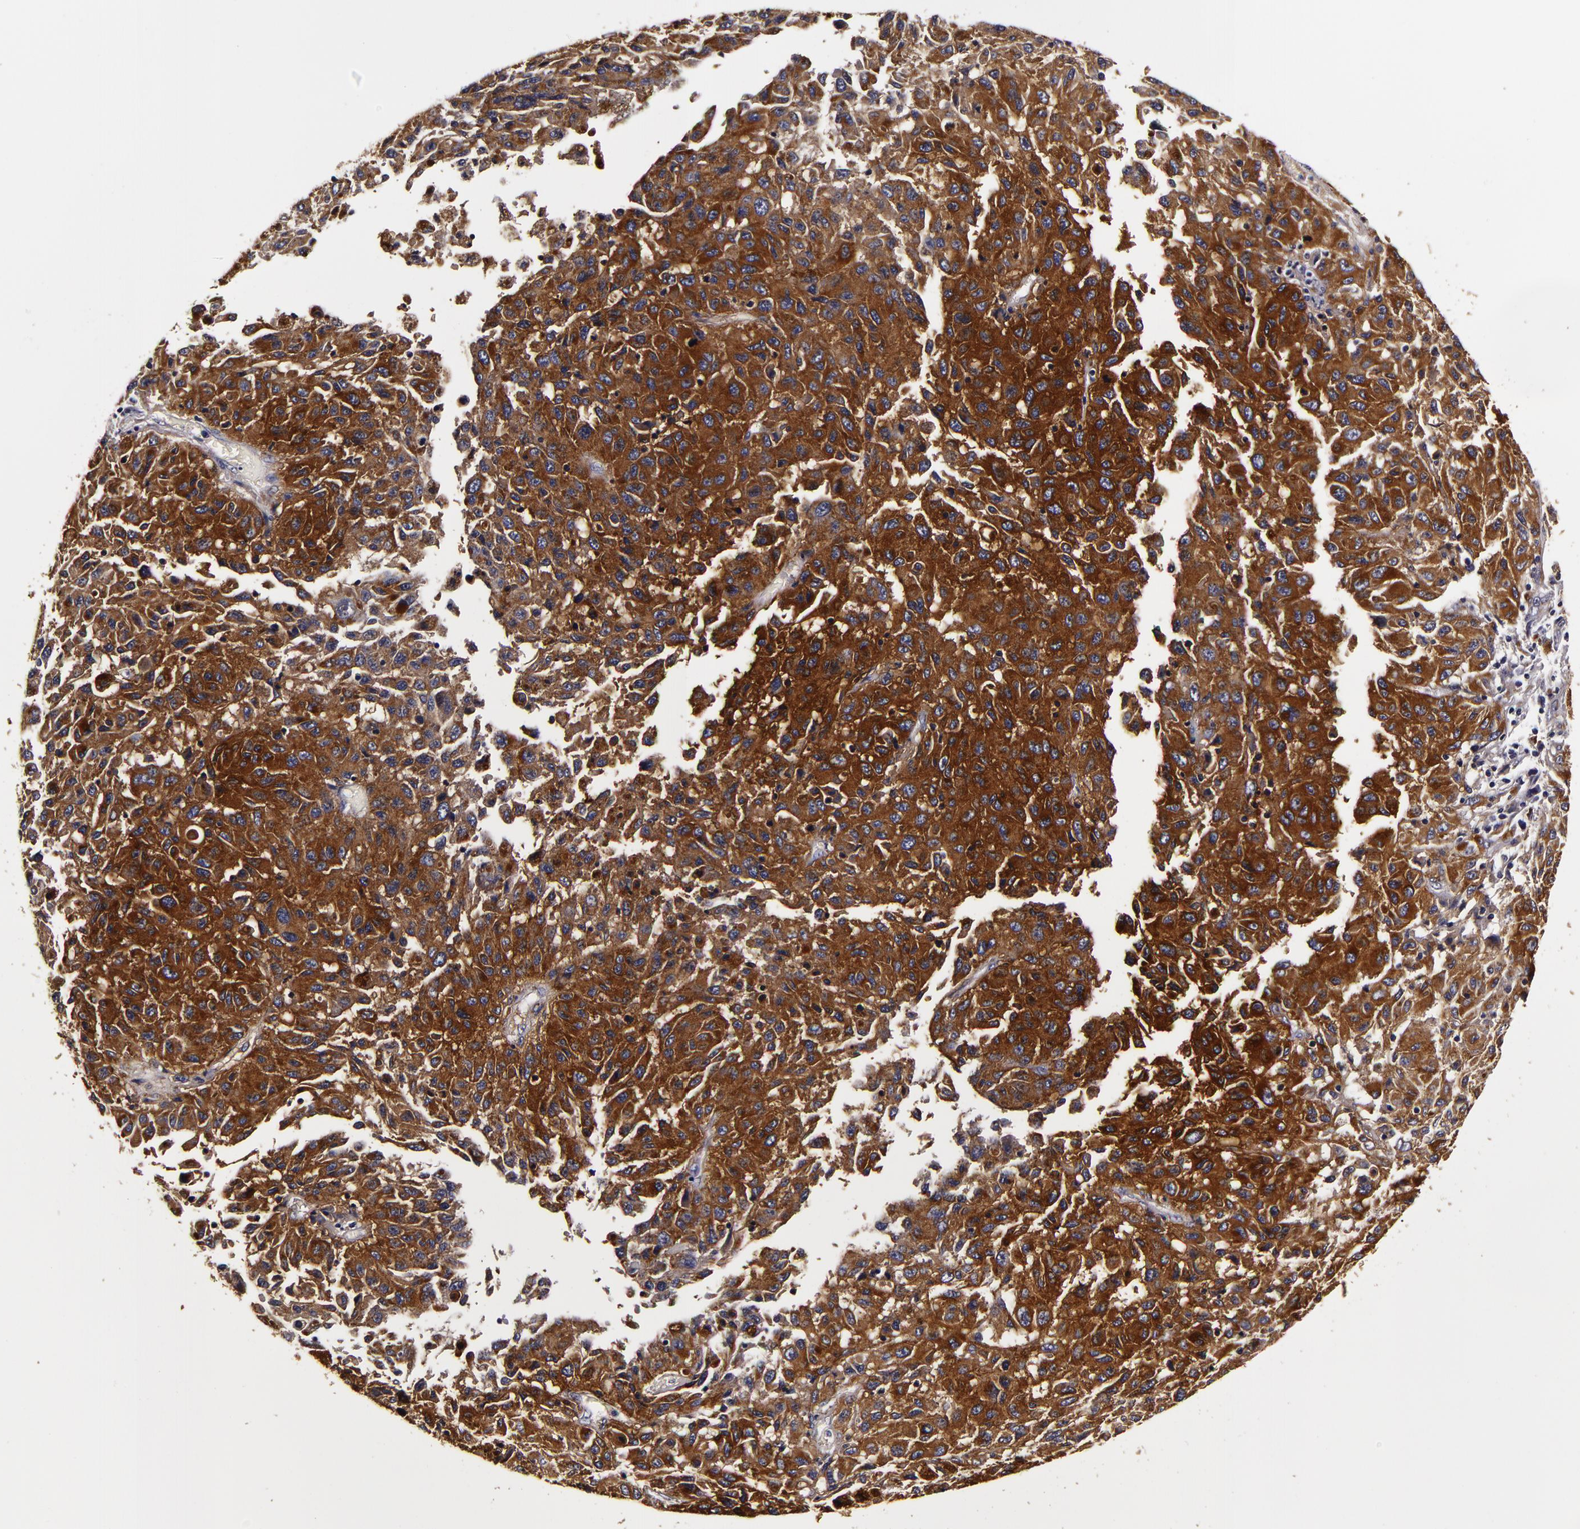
{"staining": {"intensity": "moderate", "quantity": ">75%", "location": "cytoplasmic/membranous"}, "tissue": "melanoma", "cell_type": "Tumor cells", "image_type": "cancer", "snomed": [{"axis": "morphology", "description": "Malignant melanoma, NOS"}, {"axis": "topography", "description": "Skin"}], "caption": "There is medium levels of moderate cytoplasmic/membranous expression in tumor cells of malignant melanoma, as demonstrated by immunohistochemical staining (brown color).", "gene": "LGALS3BP", "patient": {"sex": "female", "age": 77}}